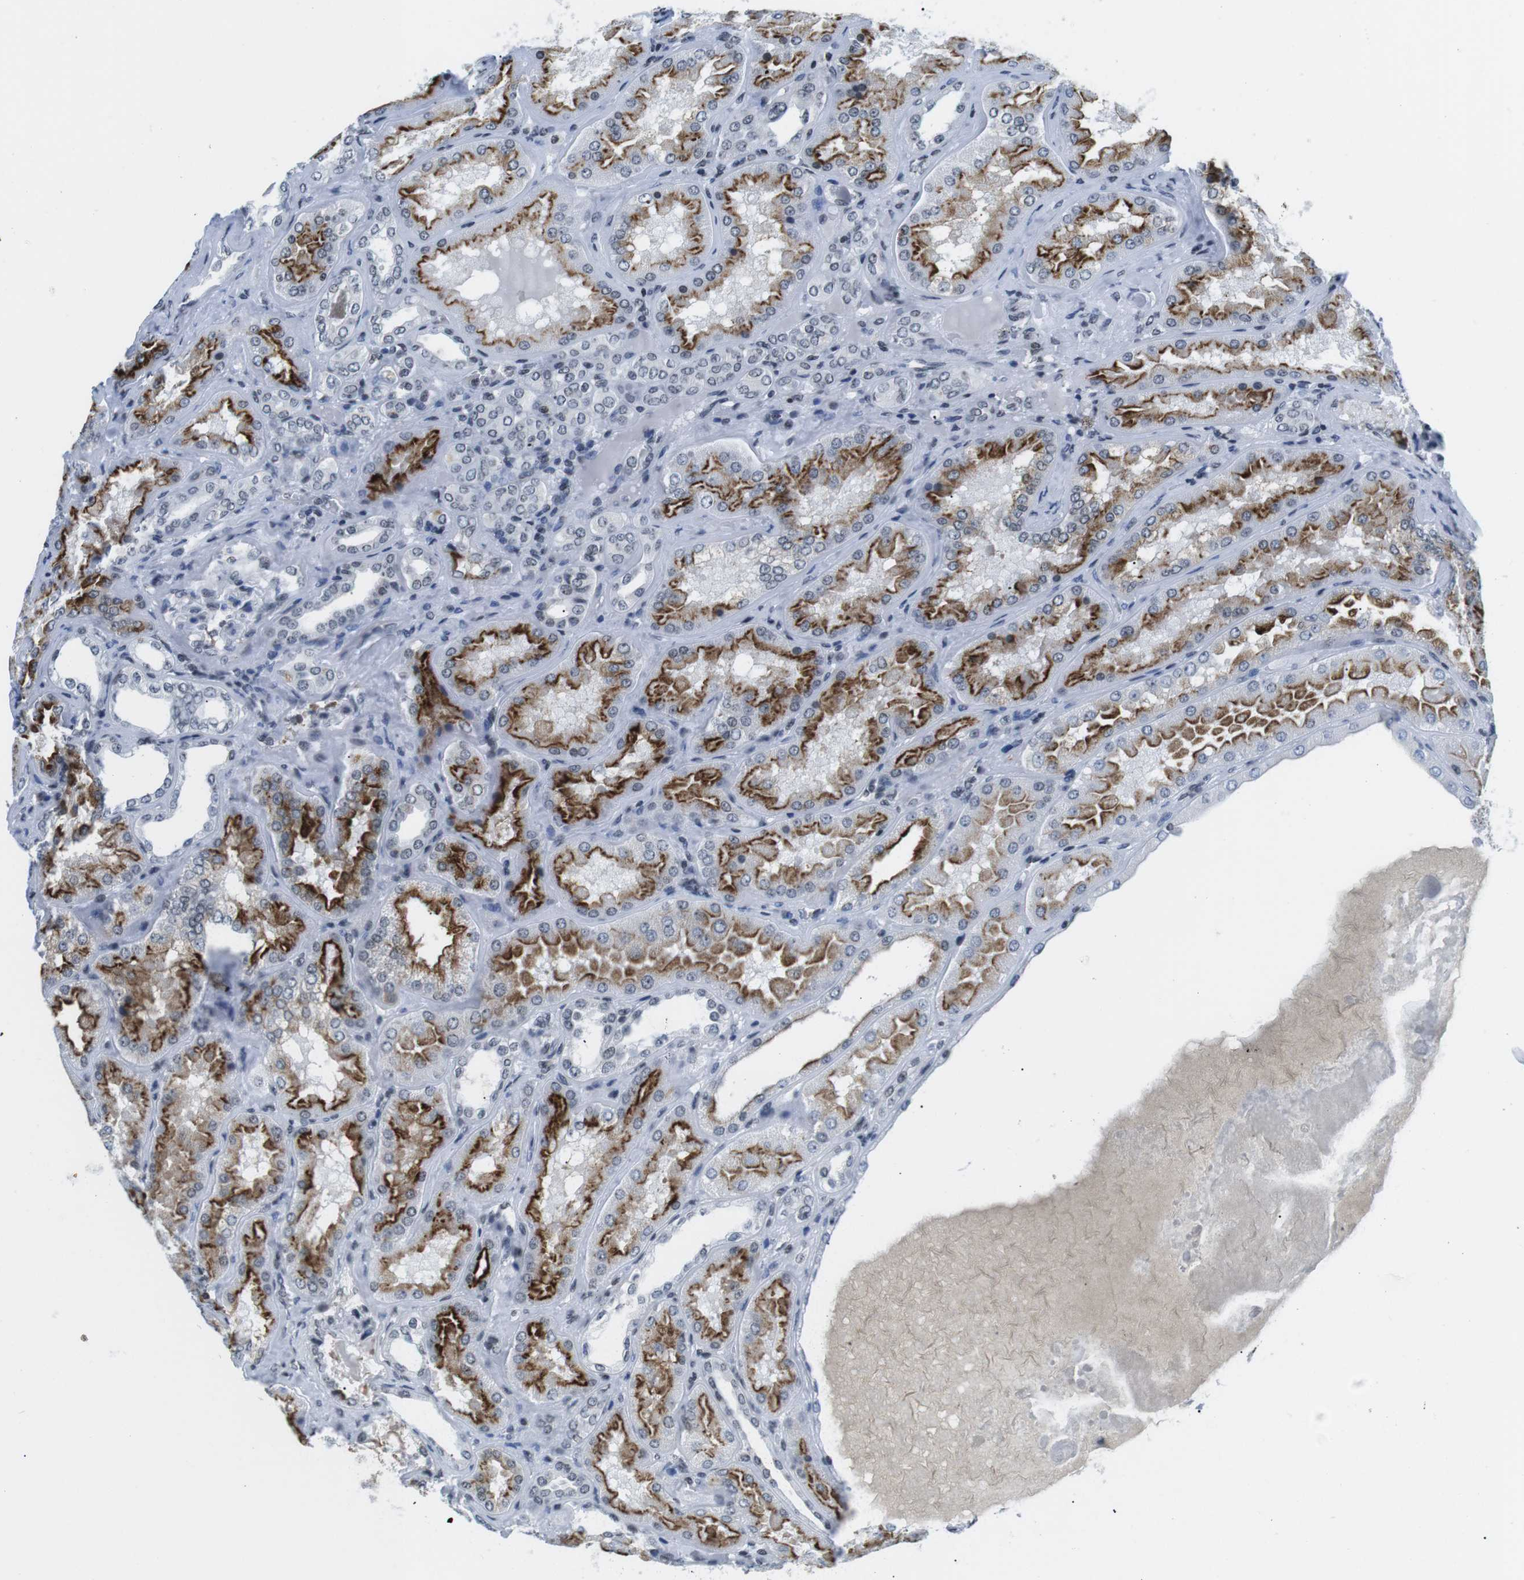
{"staining": {"intensity": "negative", "quantity": "none", "location": "none"}, "tissue": "kidney", "cell_type": "Cells in glomeruli", "image_type": "normal", "snomed": [{"axis": "morphology", "description": "Normal tissue, NOS"}, {"axis": "topography", "description": "Kidney"}], "caption": "Immunohistochemistry (IHC) histopathology image of normal human kidney stained for a protein (brown), which displays no positivity in cells in glomeruli.", "gene": "E2F2", "patient": {"sex": "female", "age": 56}}